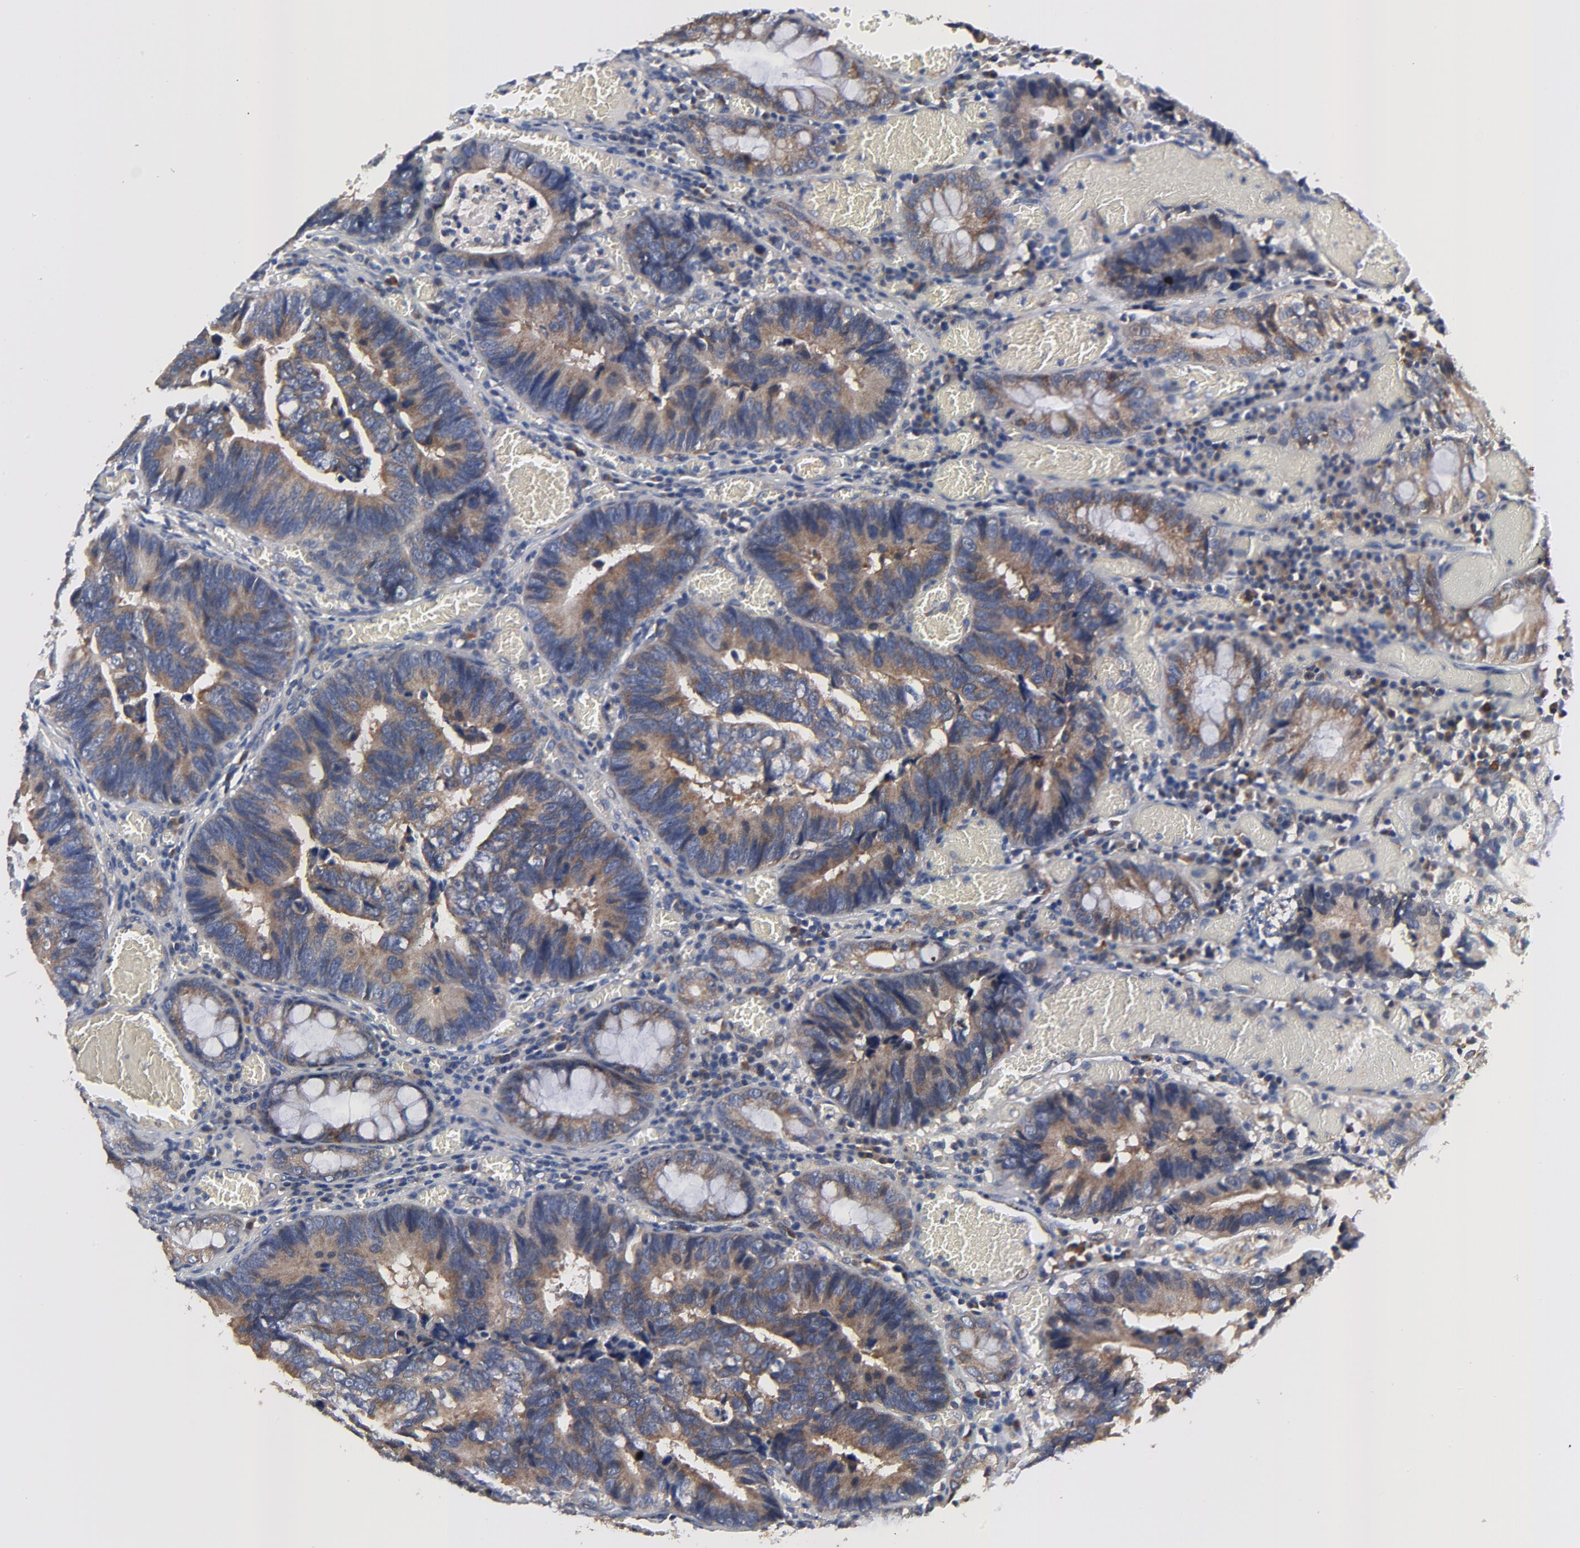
{"staining": {"intensity": "moderate", "quantity": ">75%", "location": "cytoplasmic/membranous"}, "tissue": "colorectal cancer", "cell_type": "Tumor cells", "image_type": "cancer", "snomed": [{"axis": "morphology", "description": "Adenocarcinoma, NOS"}, {"axis": "topography", "description": "Rectum"}], "caption": "Immunohistochemistry photomicrograph of colorectal cancer stained for a protein (brown), which reveals medium levels of moderate cytoplasmic/membranous expression in about >75% of tumor cells.", "gene": "VAV2", "patient": {"sex": "female", "age": 98}}